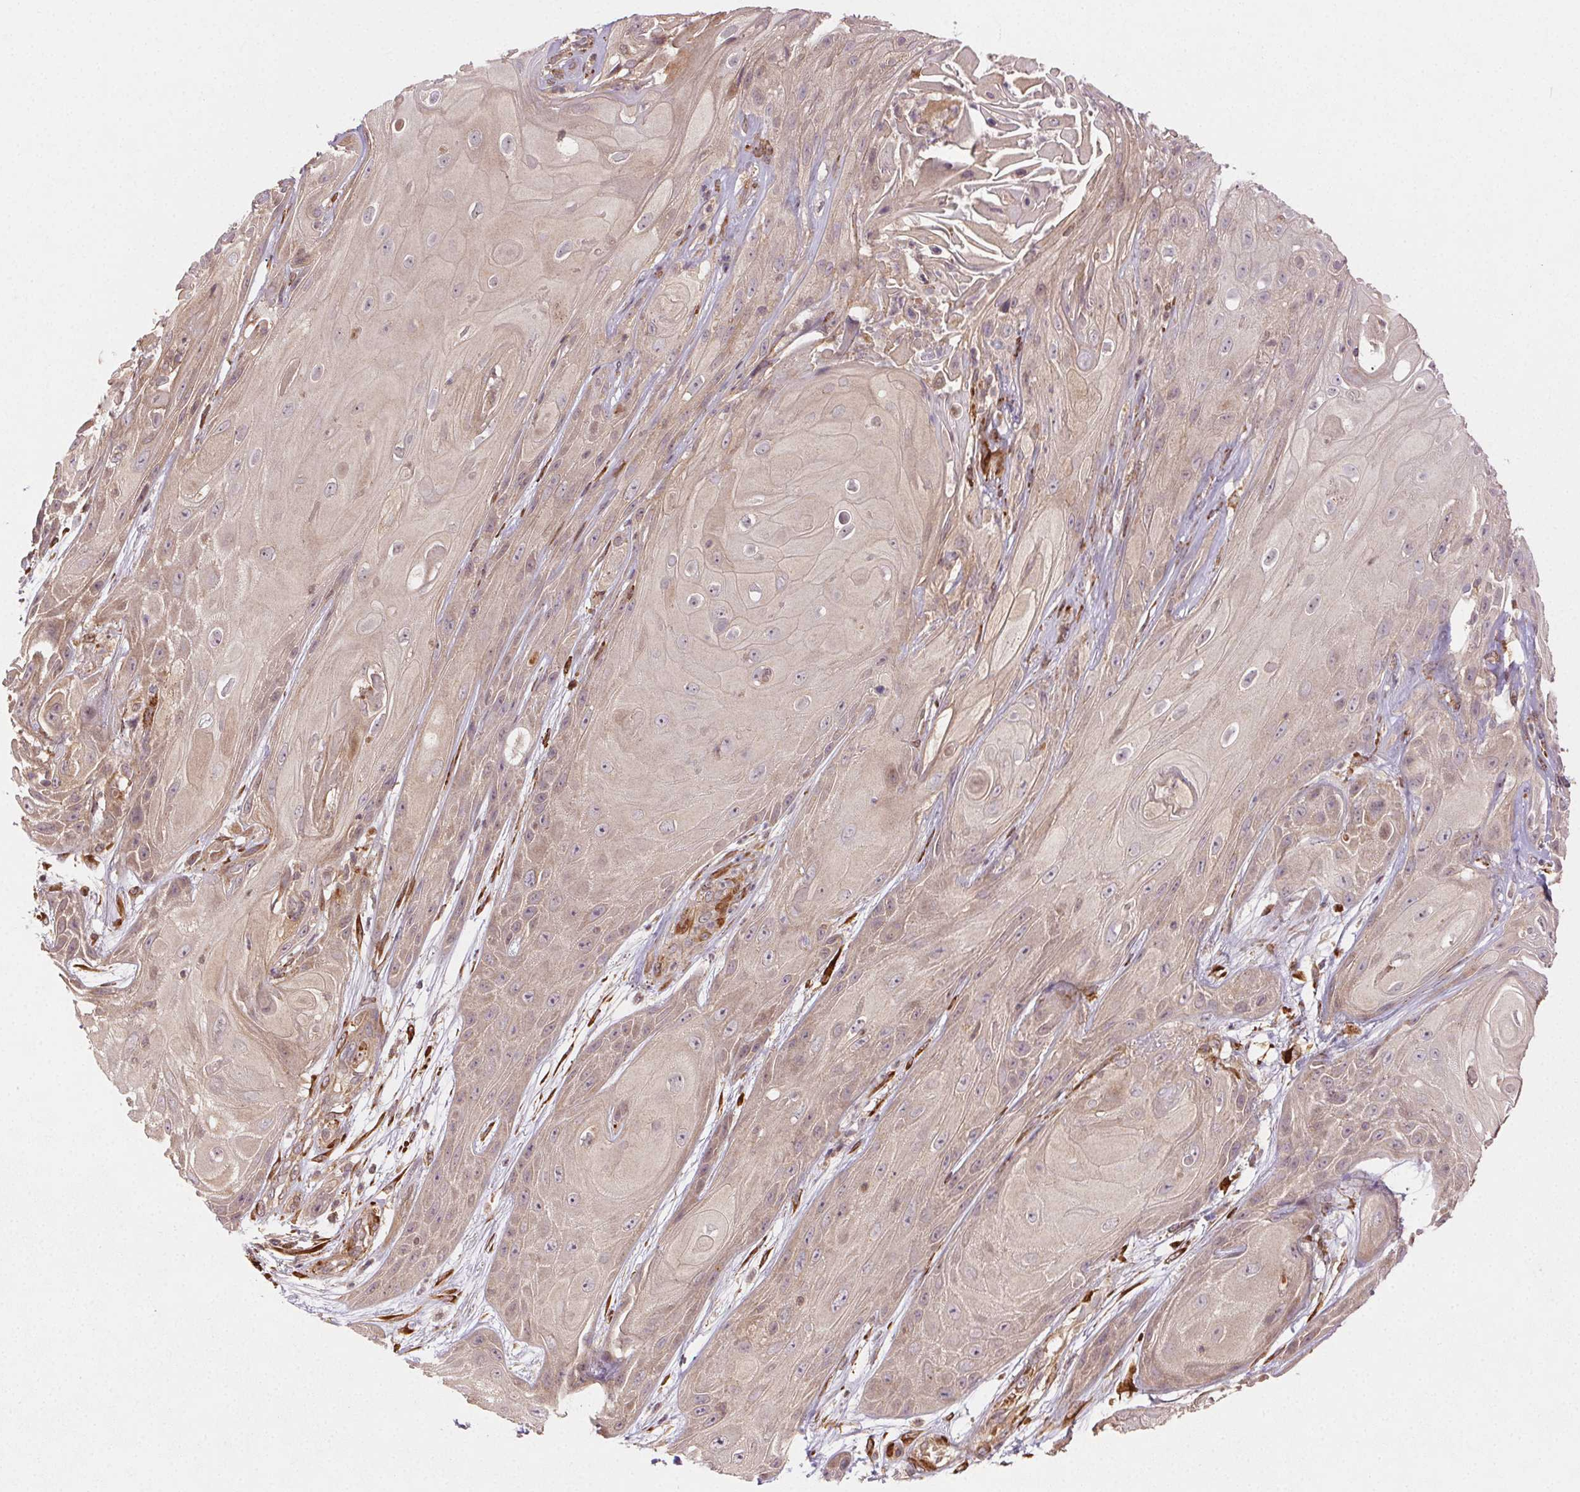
{"staining": {"intensity": "weak", "quantity": "25%-75%", "location": "cytoplasmic/membranous"}, "tissue": "skin cancer", "cell_type": "Tumor cells", "image_type": "cancer", "snomed": [{"axis": "morphology", "description": "Squamous cell carcinoma, NOS"}, {"axis": "topography", "description": "Skin"}], "caption": "This photomicrograph shows squamous cell carcinoma (skin) stained with immunohistochemistry (IHC) to label a protein in brown. The cytoplasmic/membranous of tumor cells show weak positivity for the protein. Nuclei are counter-stained blue.", "gene": "KLHL15", "patient": {"sex": "male", "age": 62}}